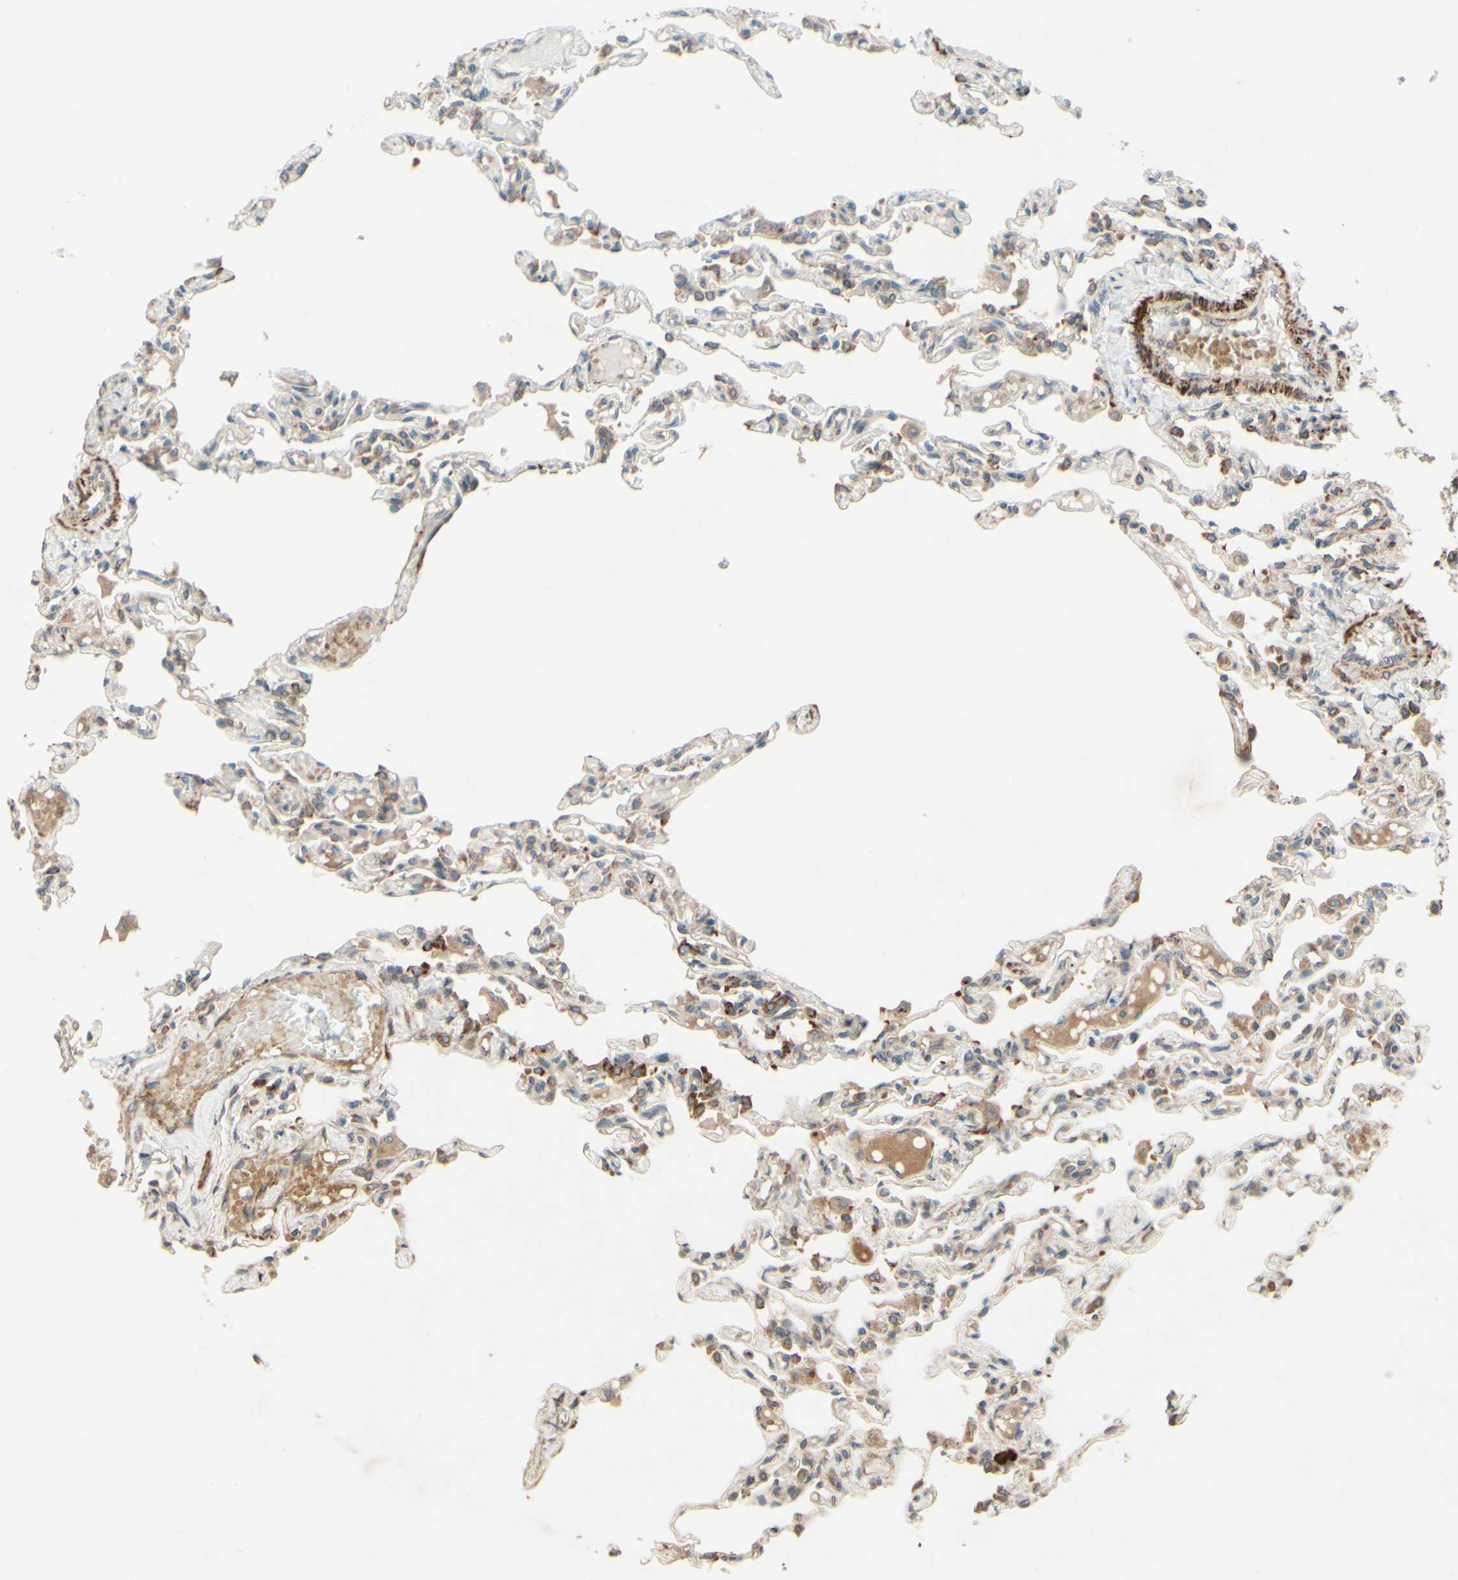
{"staining": {"intensity": "weak", "quantity": "25%-75%", "location": "cytoplasmic/membranous"}, "tissue": "lung", "cell_type": "Alveolar cells", "image_type": "normal", "snomed": [{"axis": "morphology", "description": "Normal tissue, NOS"}, {"axis": "topography", "description": "Lung"}], "caption": "Immunohistochemistry (IHC) of normal human lung exhibits low levels of weak cytoplasmic/membranous positivity in approximately 25%-75% of alveolar cells.", "gene": "PTPRU", "patient": {"sex": "male", "age": 21}}